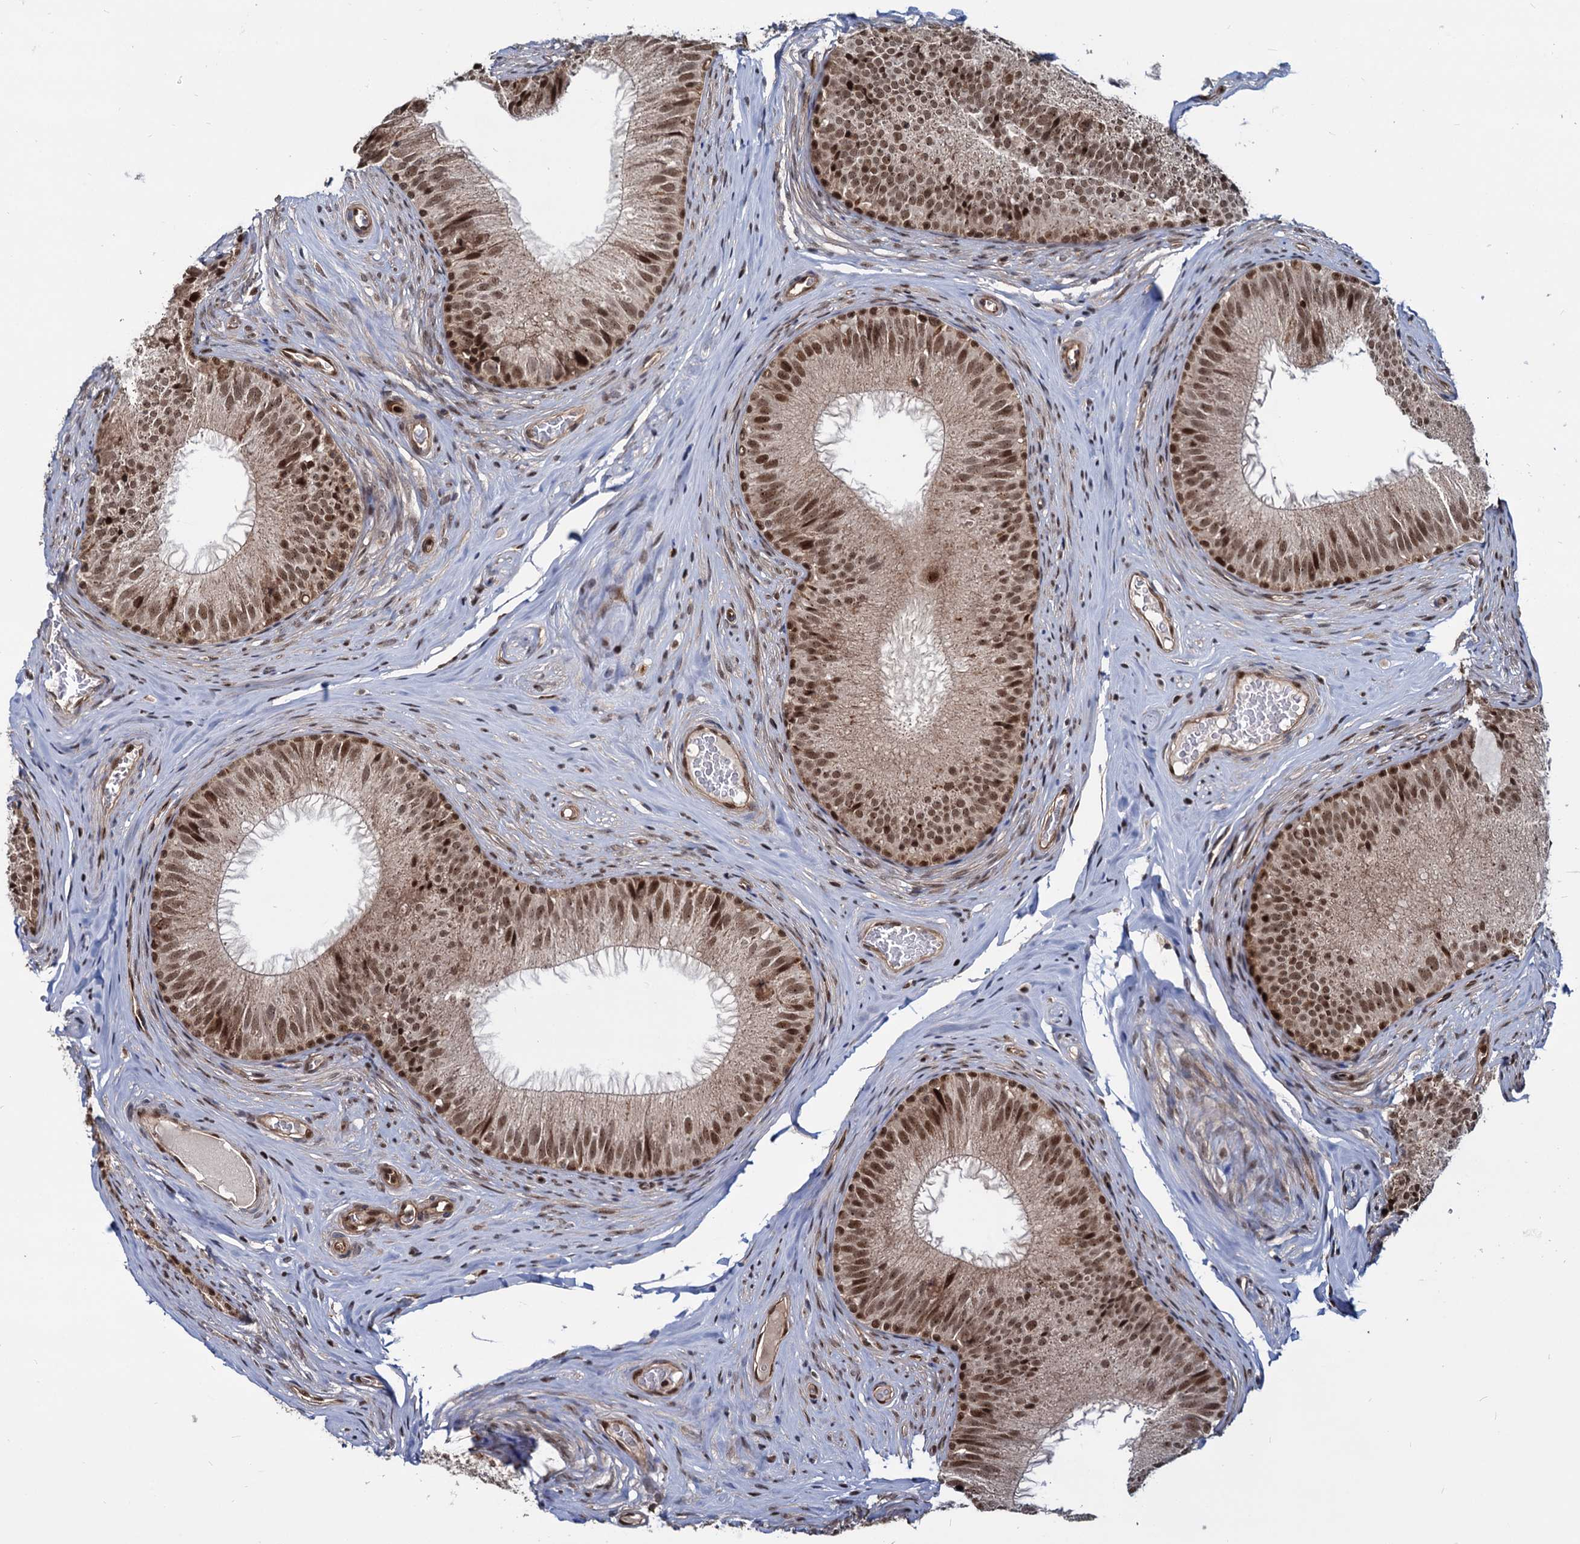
{"staining": {"intensity": "strong", "quantity": ">75%", "location": "nuclear"}, "tissue": "epididymis", "cell_type": "Glandular cells", "image_type": "normal", "snomed": [{"axis": "morphology", "description": "Normal tissue, NOS"}, {"axis": "topography", "description": "Epididymis"}], "caption": "This image demonstrates immunohistochemistry (IHC) staining of benign human epididymis, with high strong nuclear staining in about >75% of glandular cells.", "gene": "UBLCP1", "patient": {"sex": "male", "age": 34}}